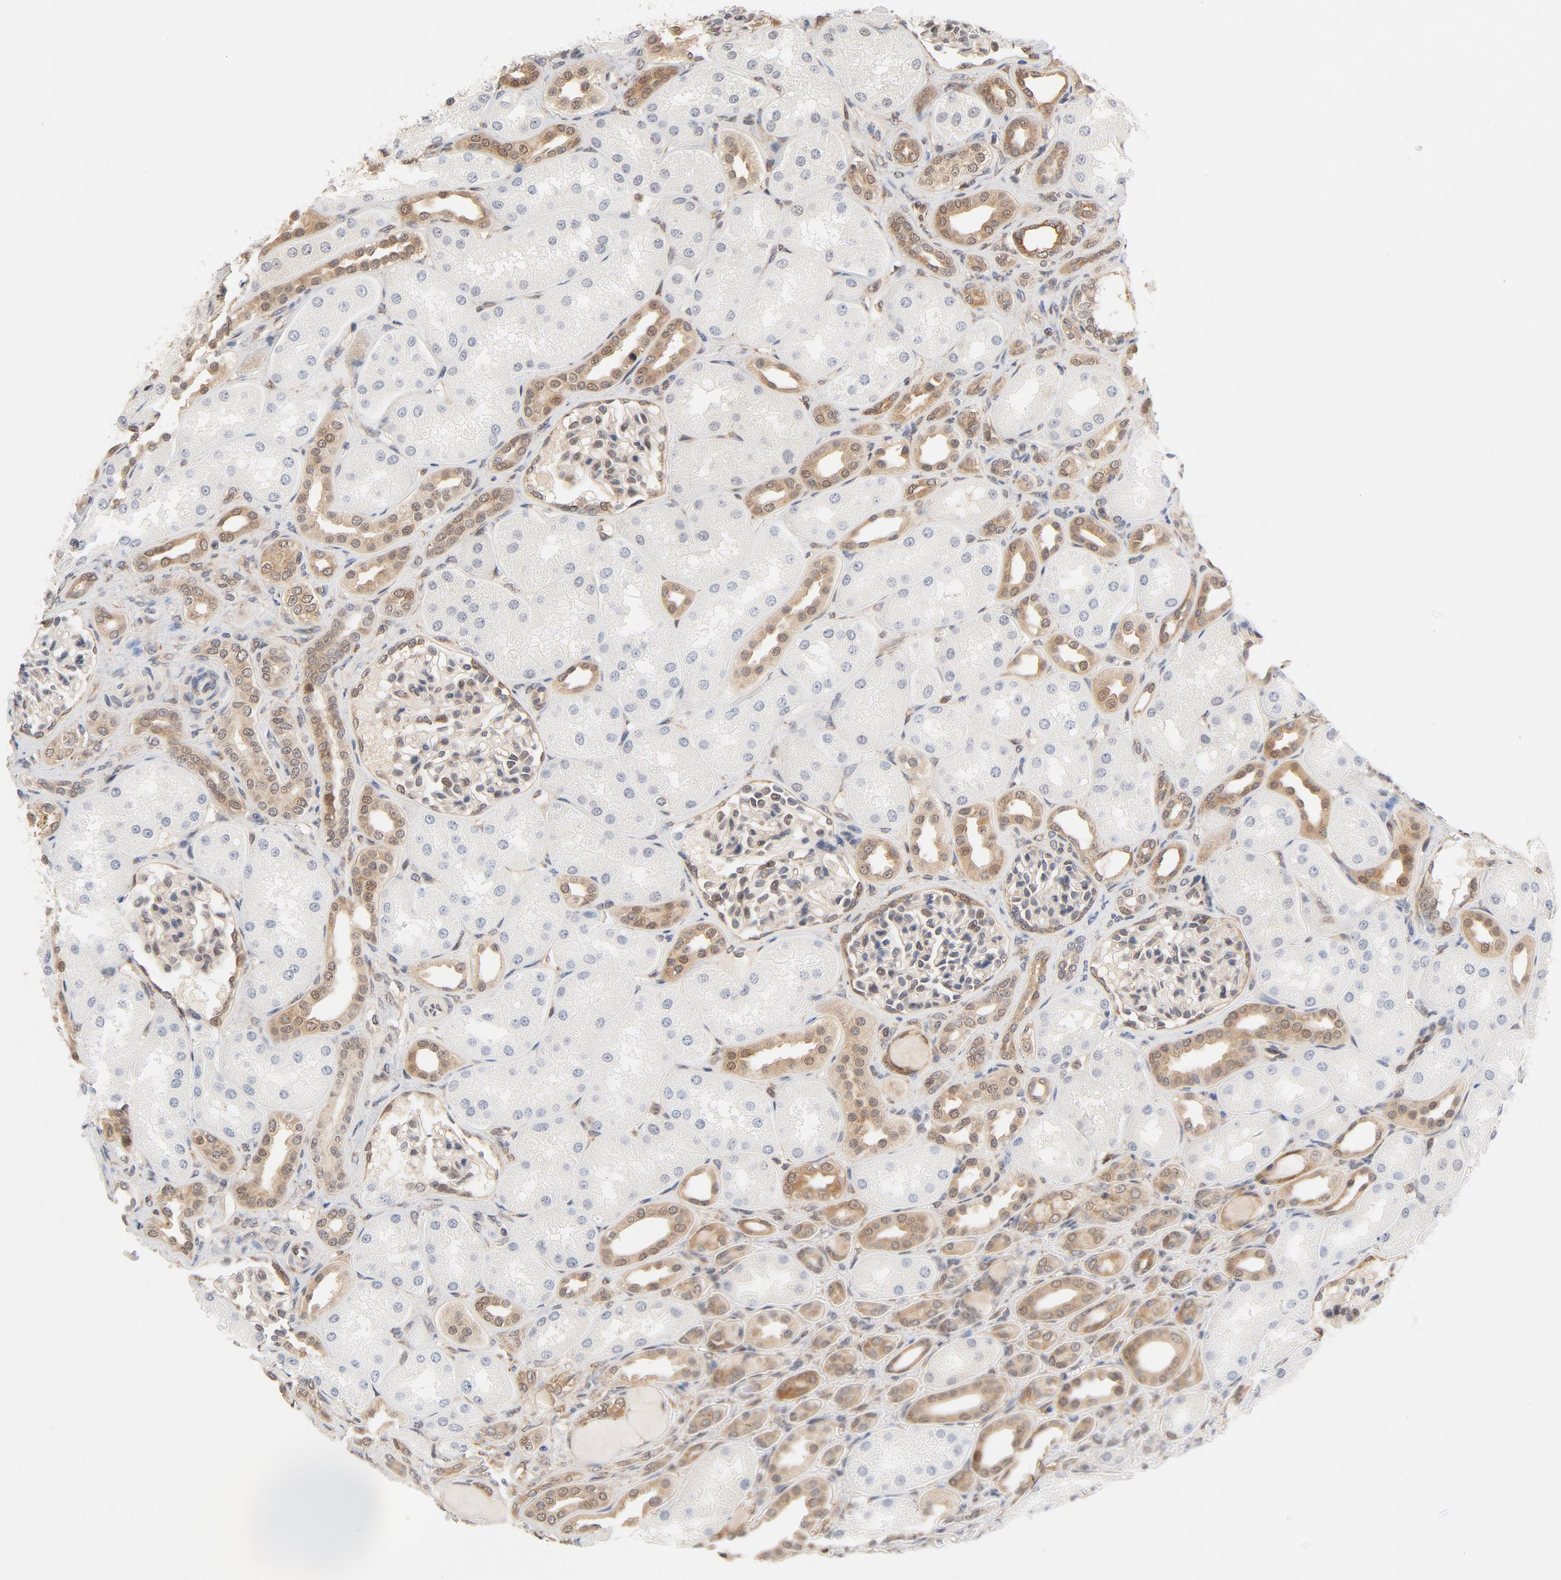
{"staining": {"intensity": "moderate", "quantity": ">75%", "location": "cytoplasmic/membranous,nuclear"}, "tissue": "kidney", "cell_type": "Cells in glomeruli", "image_type": "normal", "snomed": [{"axis": "morphology", "description": "Normal tissue, NOS"}, {"axis": "topography", "description": "Kidney"}], "caption": "Unremarkable kidney exhibits moderate cytoplasmic/membranous,nuclear expression in about >75% of cells in glomeruli, visualized by immunohistochemistry.", "gene": "EIF4E", "patient": {"sex": "male", "age": 7}}